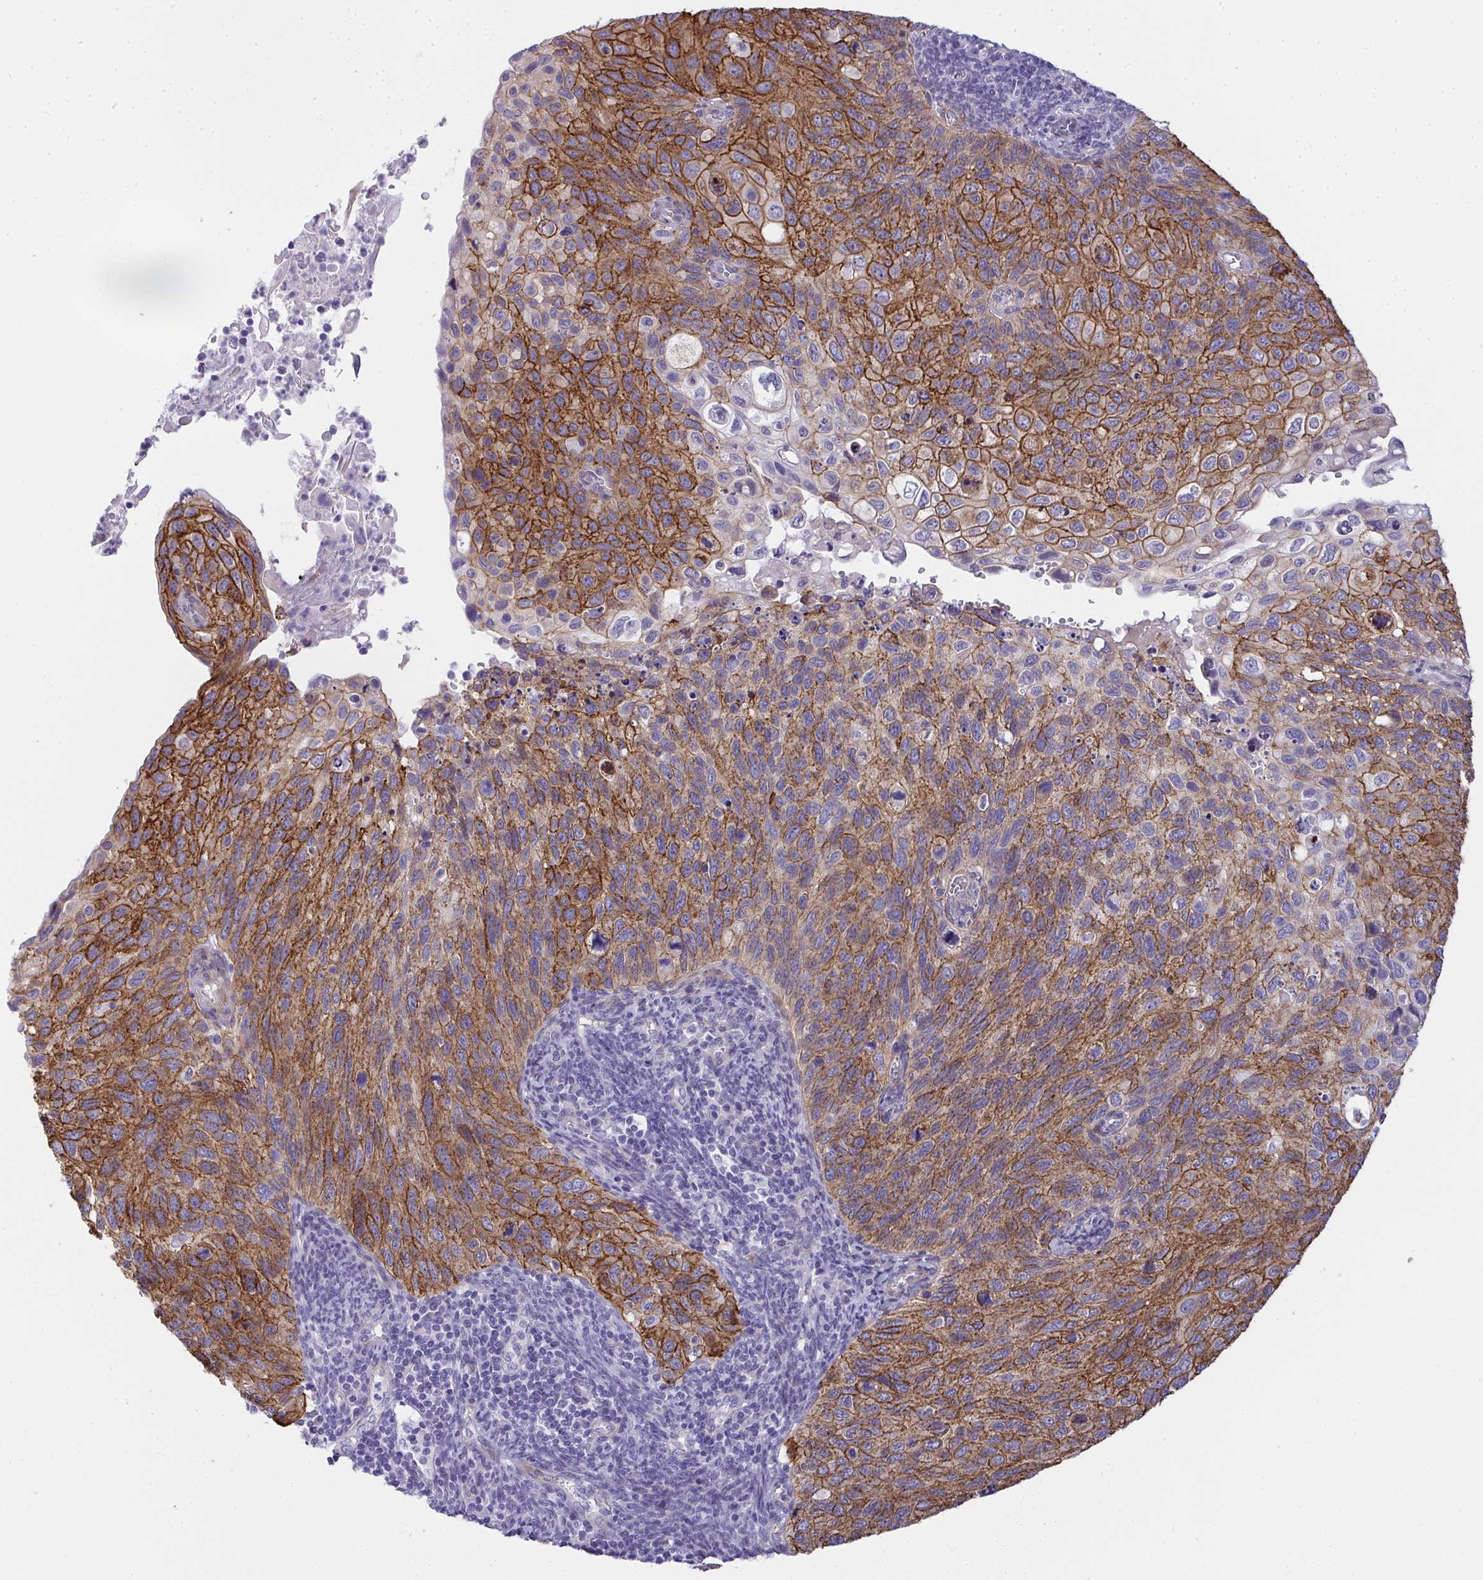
{"staining": {"intensity": "moderate", "quantity": ">75%", "location": "cytoplasmic/membranous"}, "tissue": "cervical cancer", "cell_type": "Tumor cells", "image_type": "cancer", "snomed": [{"axis": "morphology", "description": "Squamous cell carcinoma, NOS"}, {"axis": "topography", "description": "Cervix"}], "caption": "A brown stain highlights moderate cytoplasmic/membranous expression of a protein in cervical squamous cell carcinoma tumor cells. The staining was performed using DAB to visualize the protein expression in brown, while the nuclei were stained in blue with hematoxylin (Magnification: 20x).", "gene": "AK5", "patient": {"sex": "female", "age": 70}}